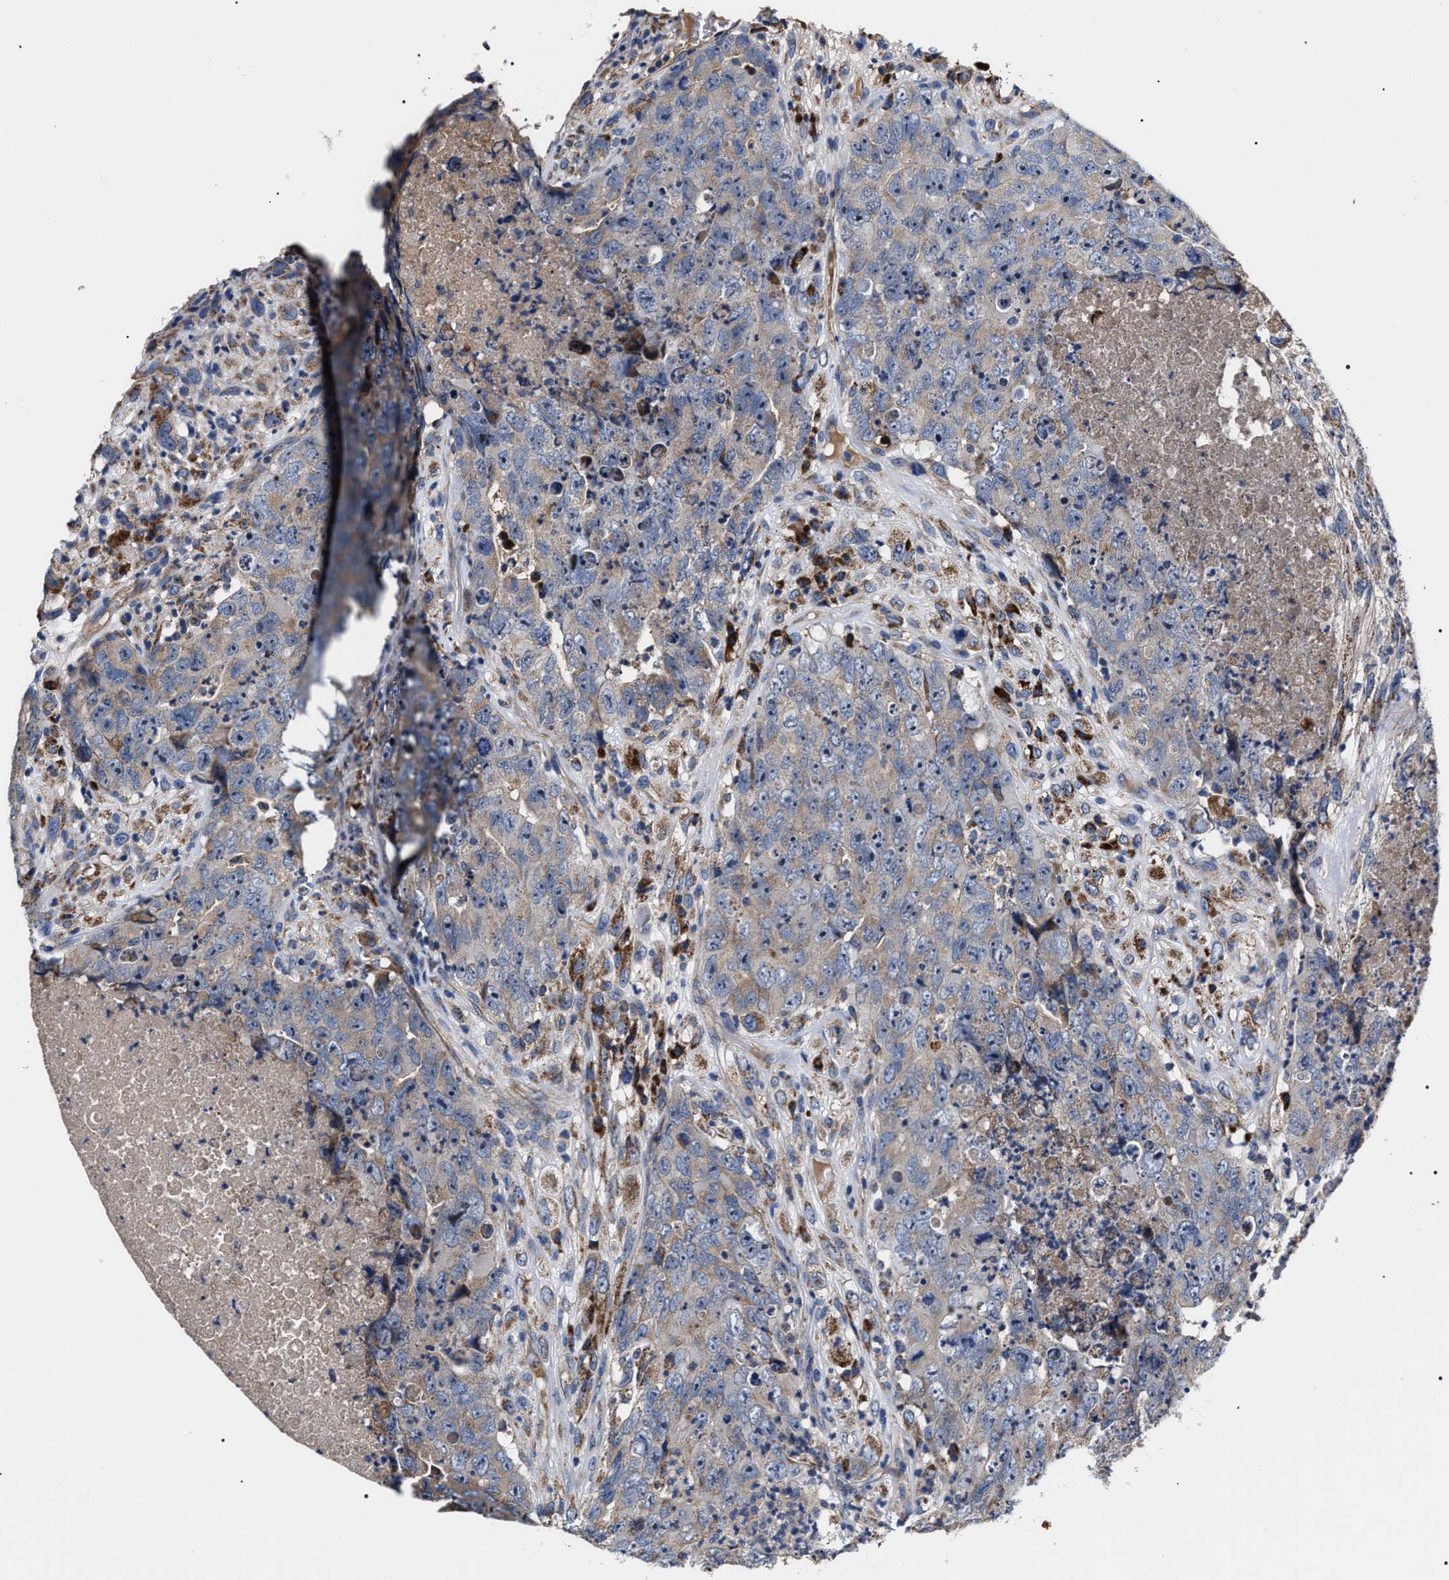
{"staining": {"intensity": "weak", "quantity": "<25%", "location": "cytoplasmic/membranous"}, "tissue": "testis cancer", "cell_type": "Tumor cells", "image_type": "cancer", "snomed": [{"axis": "morphology", "description": "Carcinoma, Embryonal, NOS"}, {"axis": "topography", "description": "Testis"}], "caption": "Protein analysis of testis cancer demonstrates no significant staining in tumor cells.", "gene": "MACC1", "patient": {"sex": "male", "age": 32}}